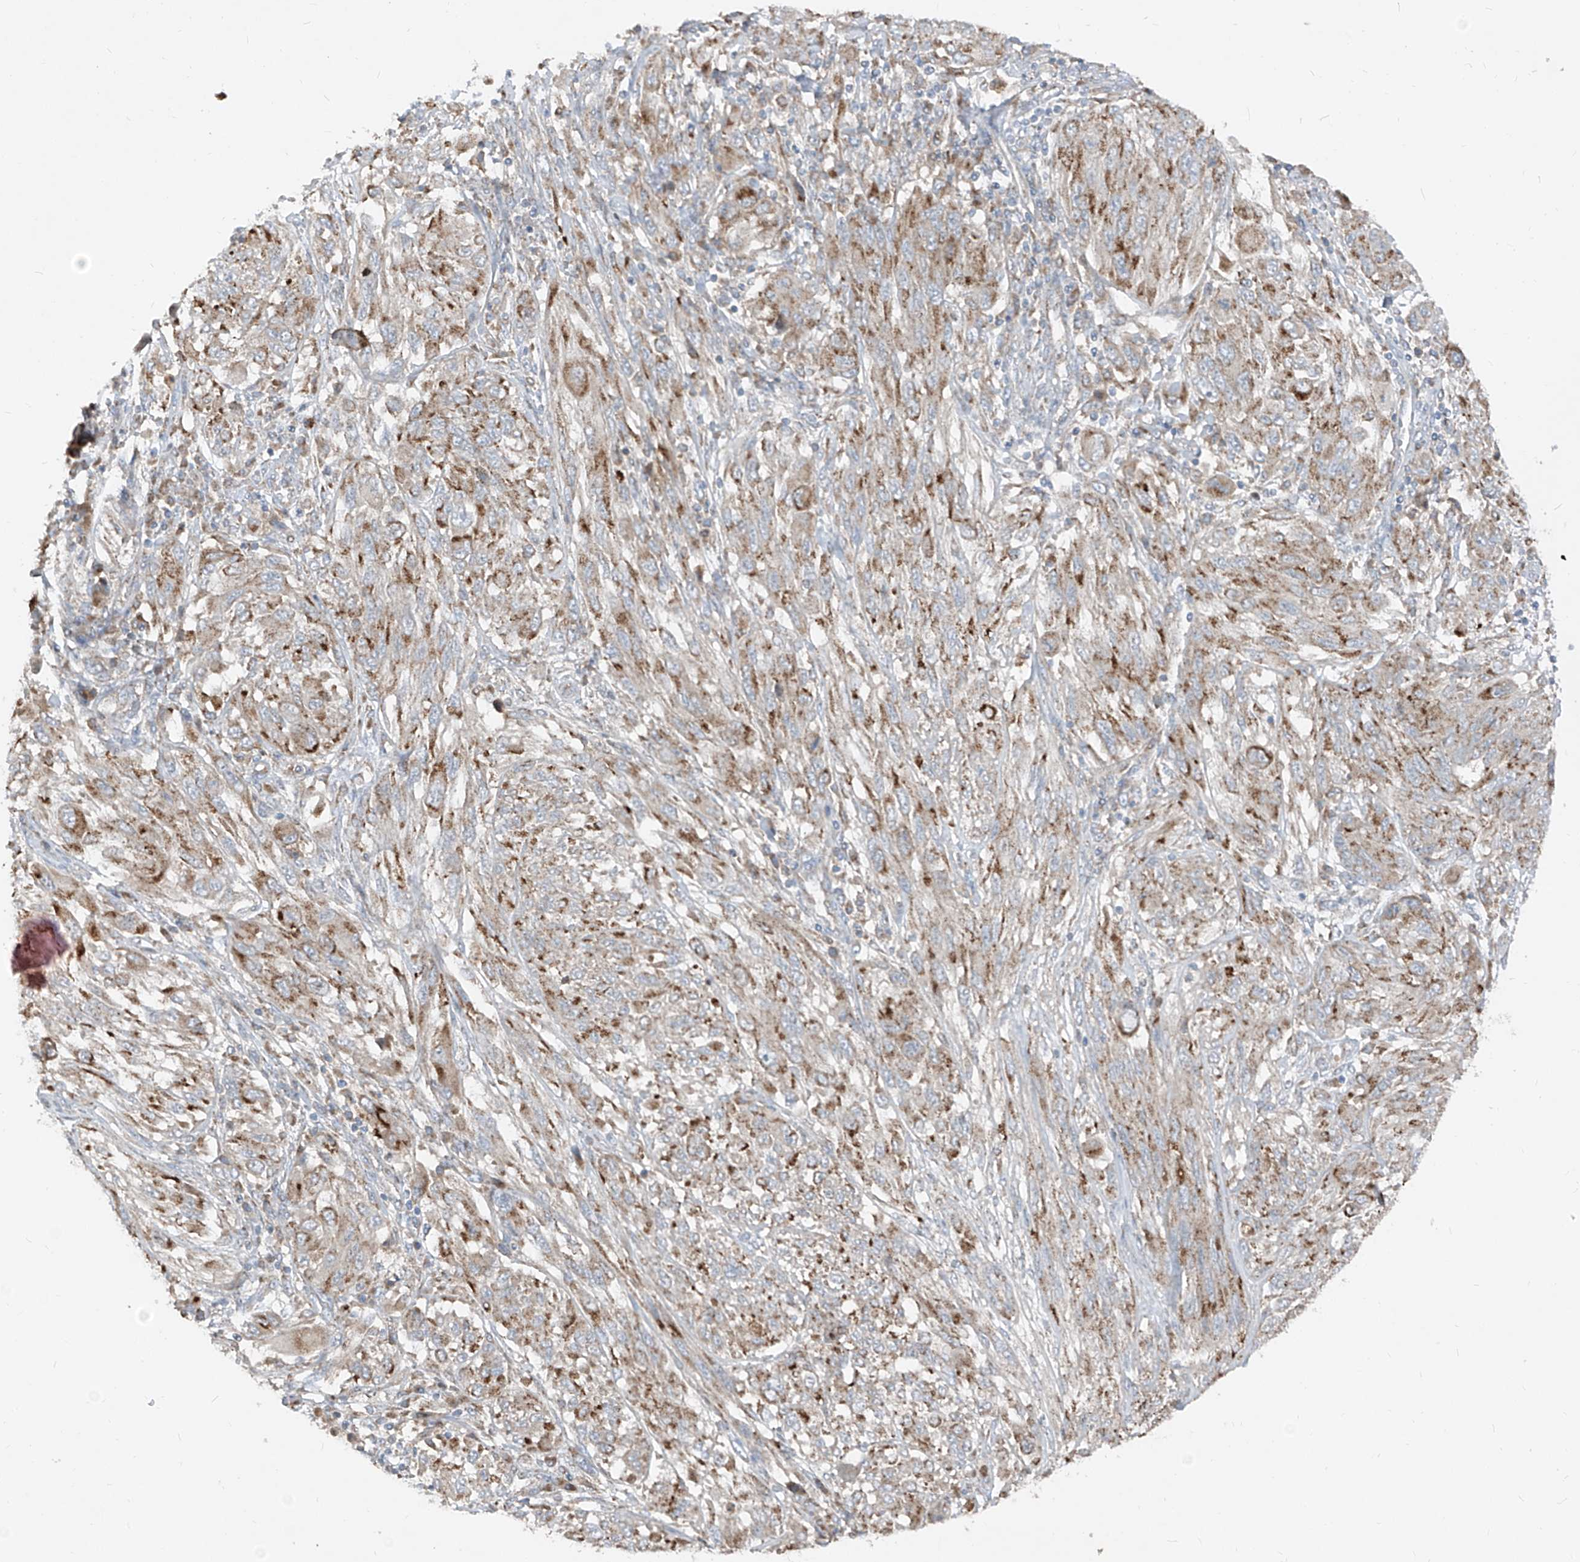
{"staining": {"intensity": "moderate", "quantity": ">75%", "location": "cytoplasmic/membranous"}, "tissue": "melanoma", "cell_type": "Tumor cells", "image_type": "cancer", "snomed": [{"axis": "morphology", "description": "Malignant melanoma, NOS"}, {"axis": "topography", "description": "Skin"}], "caption": "IHC image of neoplastic tissue: malignant melanoma stained using immunohistochemistry (IHC) displays medium levels of moderate protein expression localized specifically in the cytoplasmic/membranous of tumor cells, appearing as a cytoplasmic/membranous brown color.", "gene": "ABCD3", "patient": {"sex": "female", "age": 91}}